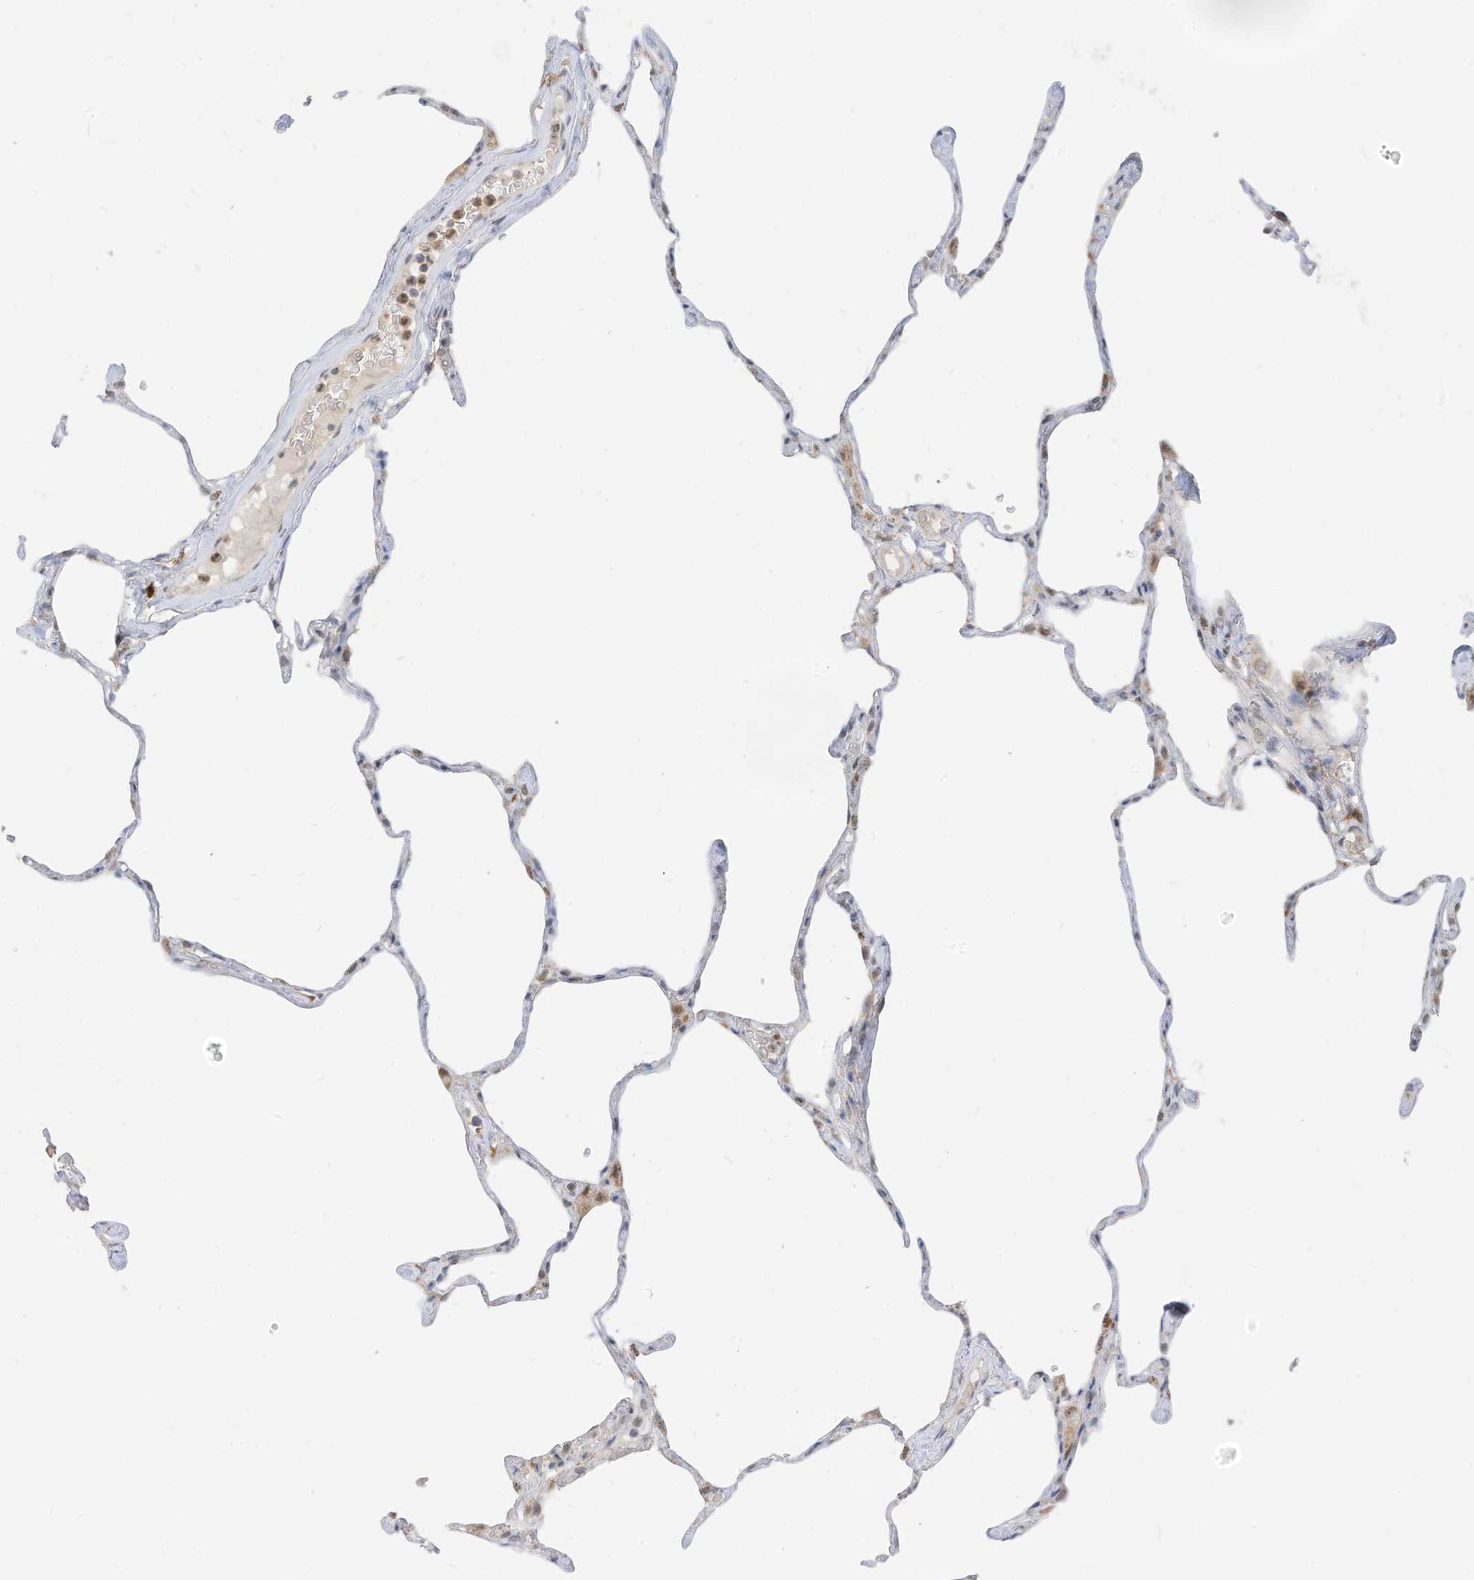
{"staining": {"intensity": "weak", "quantity": "25%-75%", "location": "cytoplasmic/membranous"}, "tissue": "lung", "cell_type": "Alveolar cells", "image_type": "normal", "snomed": [{"axis": "morphology", "description": "Normal tissue, NOS"}, {"axis": "topography", "description": "Lung"}], "caption": "This histopathology image shows IHC staining of unremarkable human lung, with low weak cytoplasmic/membranous positivity in about 25%-75% of alveolar cells.", "gene": "MTUS2", "patient": {"sex": "male", "age": 65}}